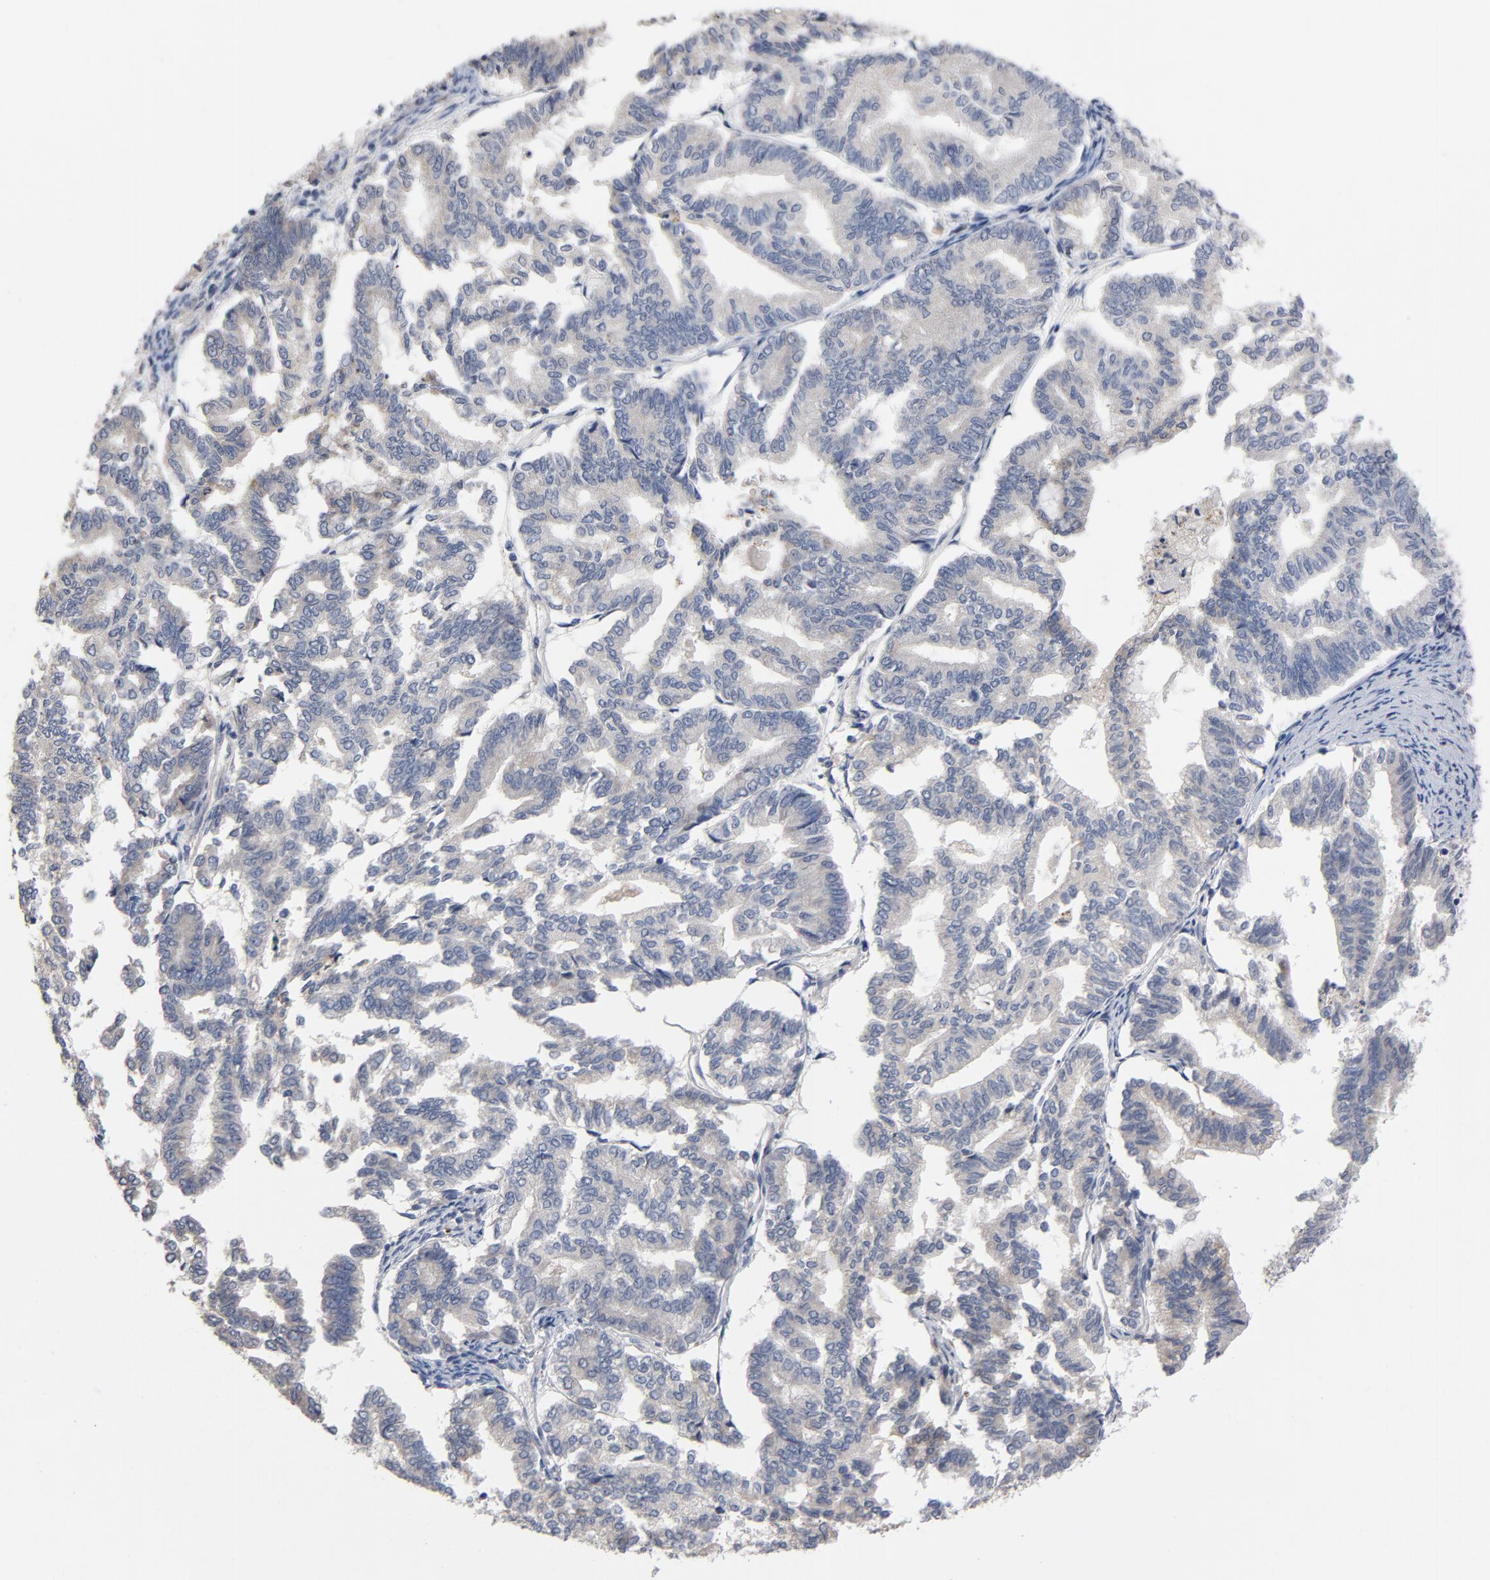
{"staining": {"intensity": "negative", "quantity": "none", "location": "none"}, "tissue": "endometrial cancer", "cell_type": "Tumor cells", "image_type": "cancer", "snomed": [{"axis": "morphology", "description": "Adenocarcinoma, NOS"}, {"axis": "topography", "description": "Endometrium"}], "caption": "Endometrial cancer was stained to show a protein in brown. There is no significant staining in tumor cells. (Brightfield microscopy of DAB immunohistochemistry (IHC) at high magnification).", "gene": "CCDC134", "patient": {"sex": "female", "age": 79}}